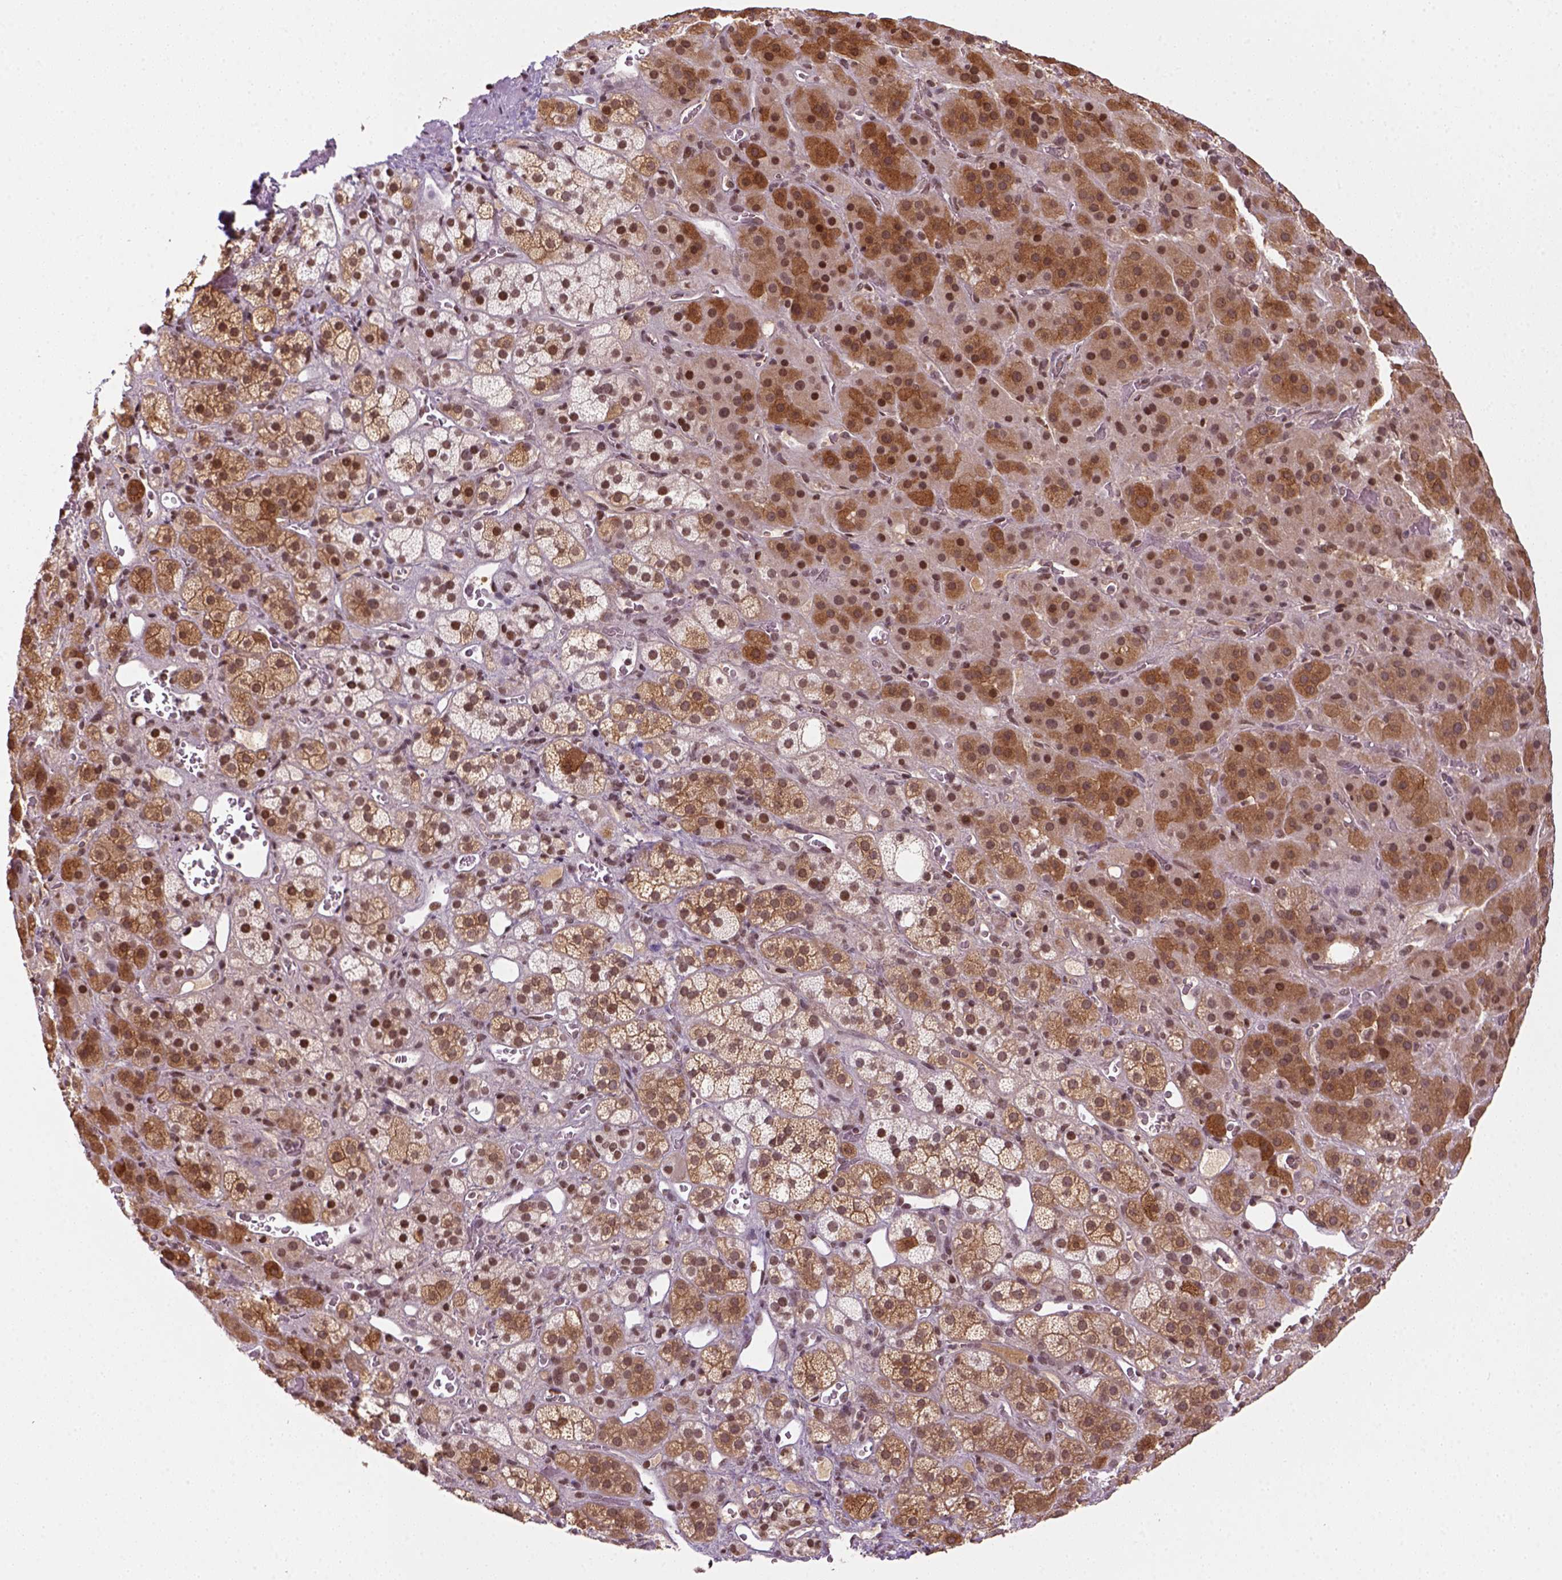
{"staining": {"intensity": "moderate", "quantity": ">75%", "location": "cytoplasmic/membranous,nuclear"}, "tissue": "adrenal gland", "cell_type": "Glandular cells", "image_type": "normal", "snomed": [{"axis": "morphology", "description": "Normal tissue, NOS"}, {"axis": "topography", "description": "Adrenal gland"}], "caption": "Adrenal gland stained with IHC displays moderate cytoplasmic/membranous,nuclear expression in approximately >75% of glandular cells. (DAB (3,3'-diaminobenzidine) = brown stain, brightfield microscopy at high magnification).", "gene": "GOT1", "patient": {"sex": "male", "age": 57}}